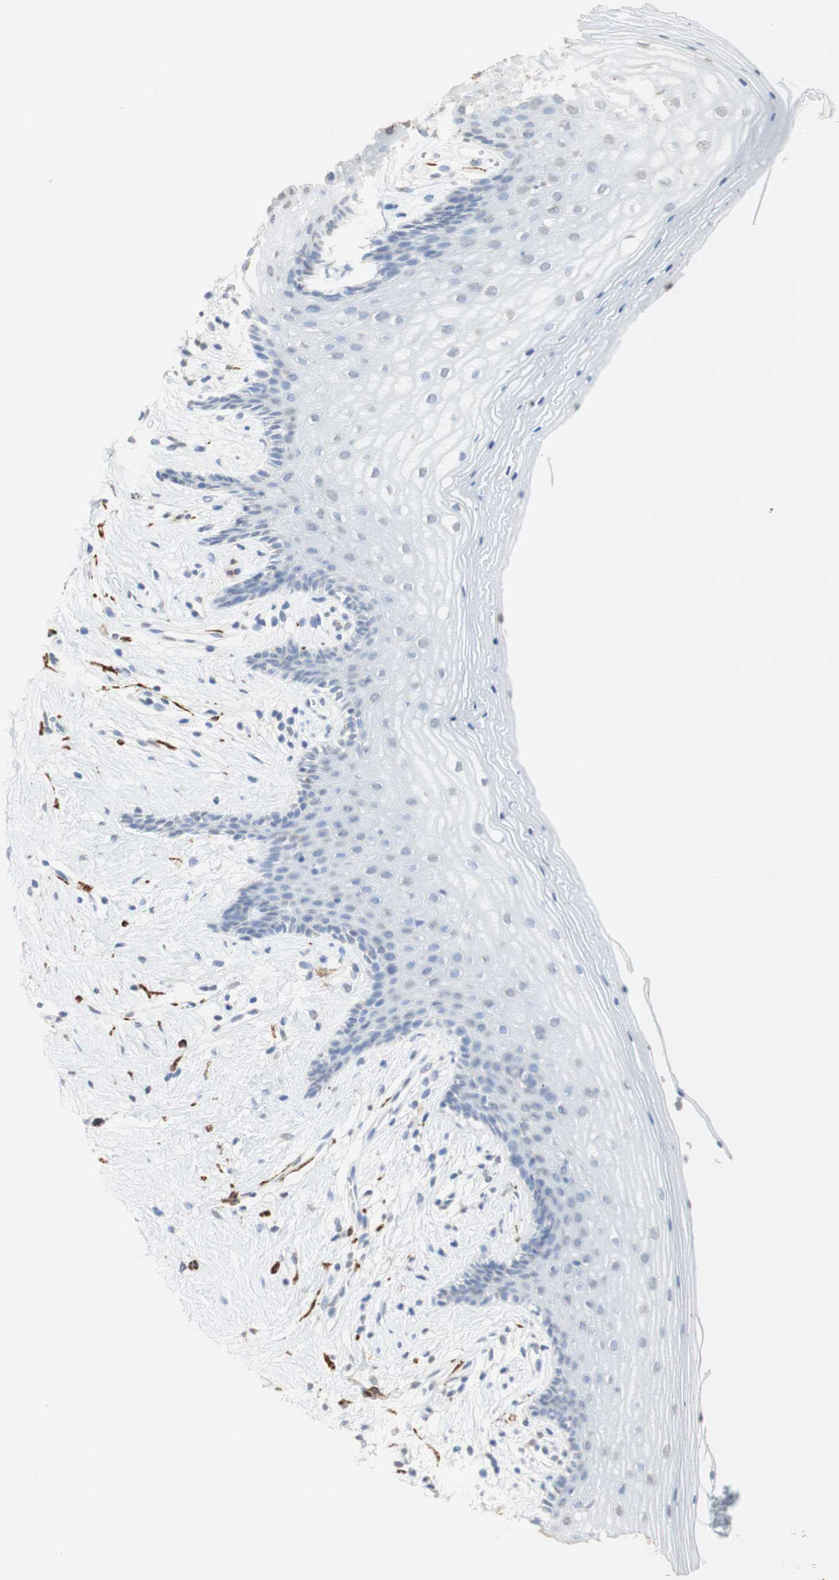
{"staining": {"intensity": "weak", "quantity": "<25%", "location": "nuclear"}, "tissue": "vagina", "cell_type": "Squamous epithelial cells", "image_type": "normal", "snomed": [{"axis": "morphology", "description": "Normal tissue, NOS"}, {"axis": "topography", "description": "Vagina"}], "caption": "IHC micrograph of normal vagina stained for a protein (brown), which shows no staining in squamous epithelial cells.", "gene": "L1CAM", "patient": {"sex": "female", "age": 44}}